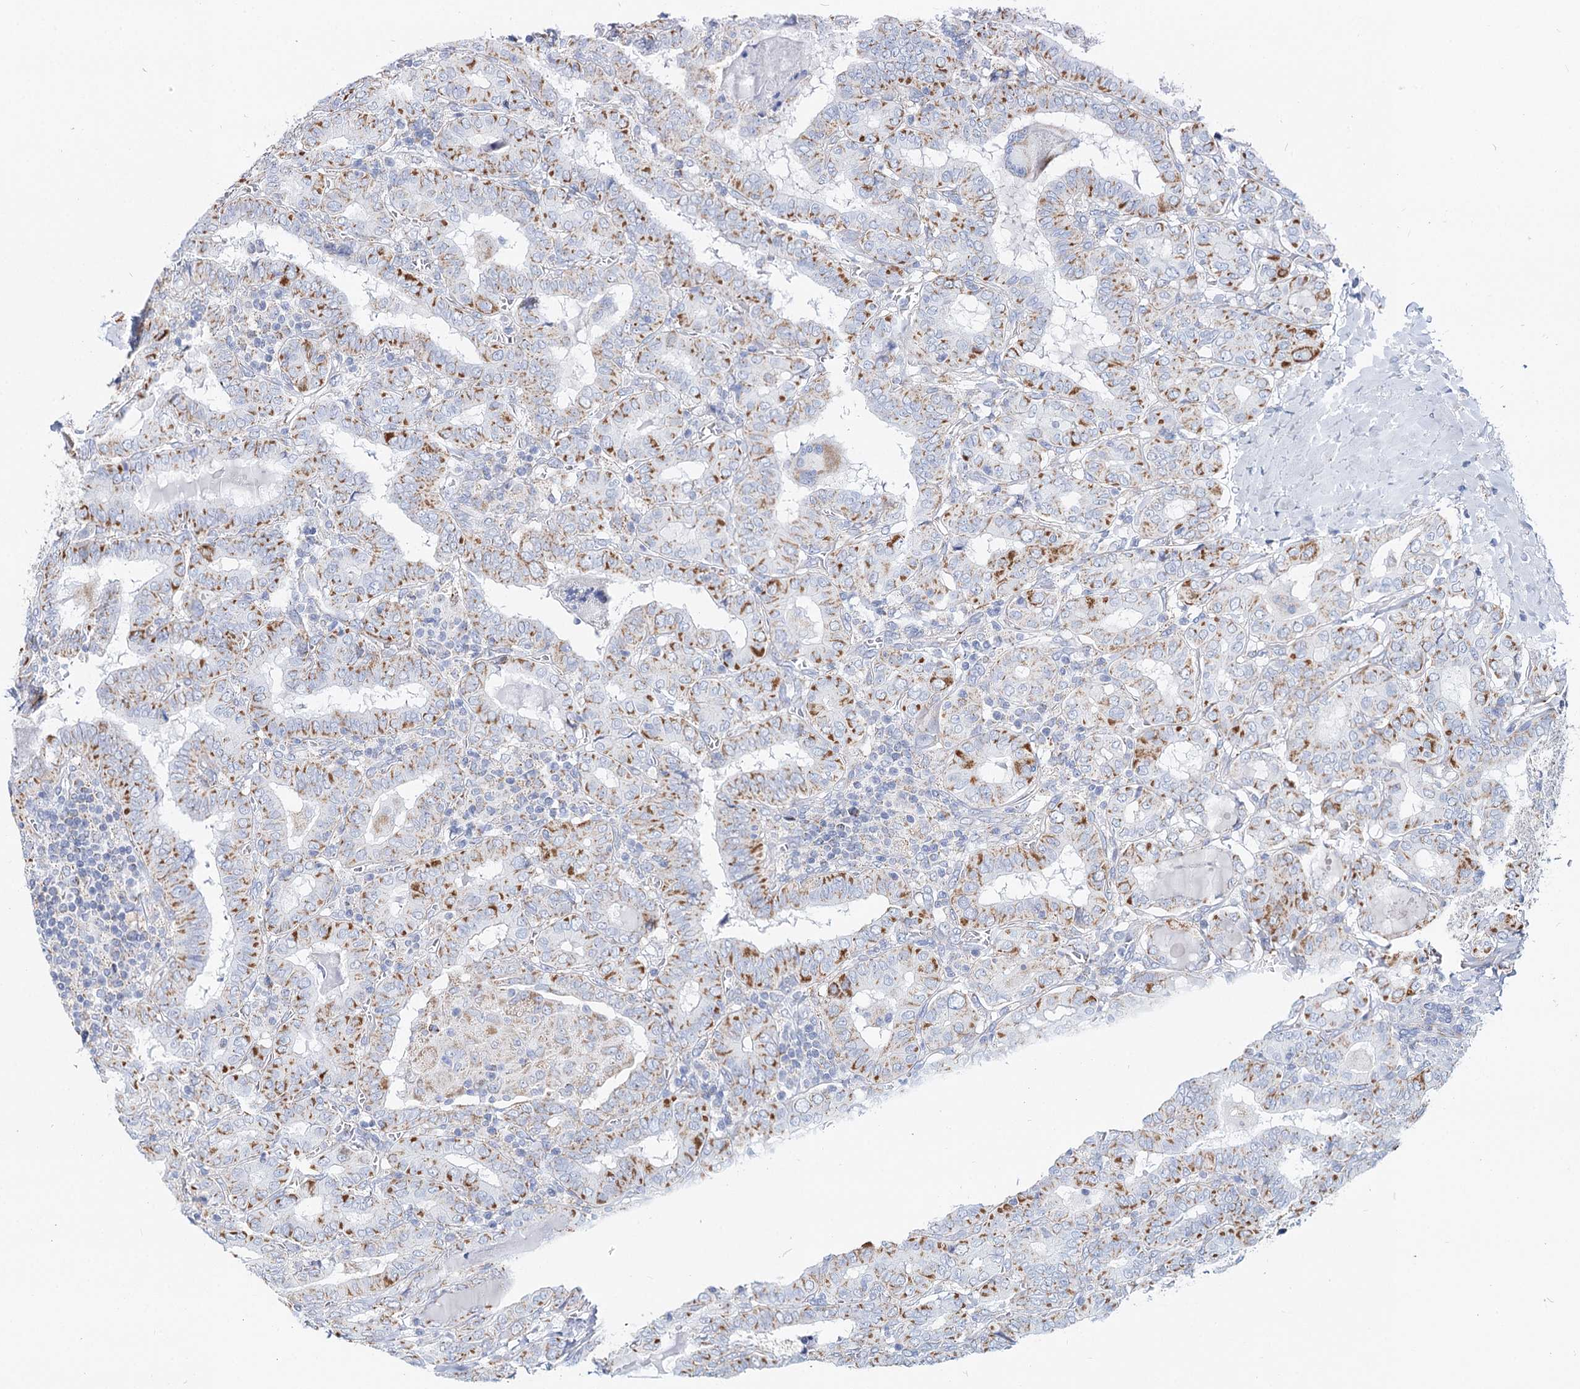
{"staining": {"intensity": "moderate", "quantity": "25%-75%", "location": "cytoplasmic/membranous"}, "tissue": "thyroid cancer", "cell_type": "Tumor cells", "image_type": "cancer", "snomed": [{"axis": "morphology", "description": "Papillary adenocarcinoma, NOS"}, {"axis": "topography", "description": "Thyroid gland"}], "caption": "Immunohistochemistry (IHC) image of neoplastic tissue: papillary adenocarcinoma (thyroid) stained using immunohistochemistry shows medium levels of moderate protein expression localized specifically in the cytoplasmic/membranous of tumor cells, appearing as a cytoplasmic/membranous brown color.", "gene": "MCCC2", "patient": {"sex": "female", "age": 72}}